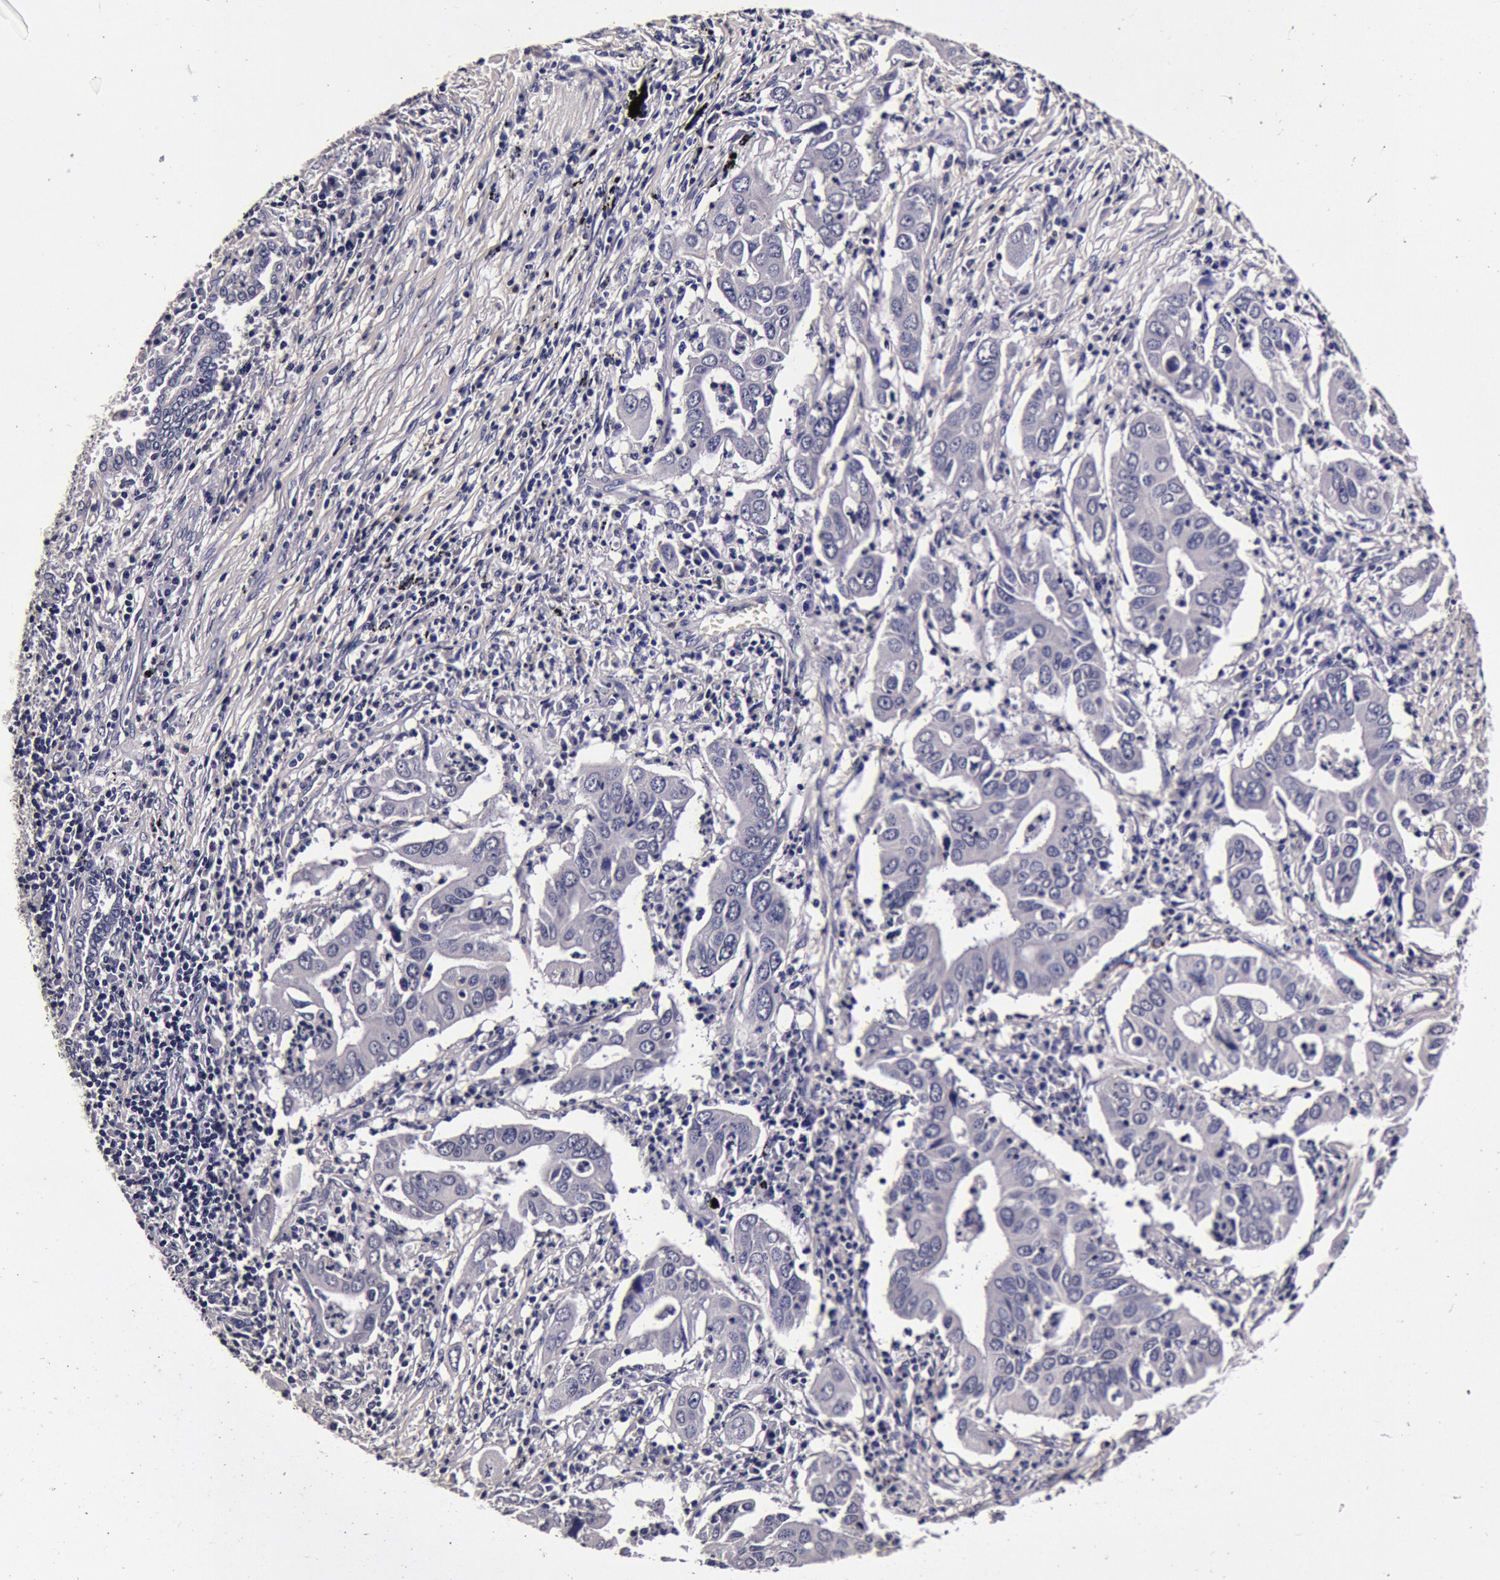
{"staining": {"intensity": "negative", "quantity": "none", "location": "none"}, "tissue": "lung cancer", "cell_type": "Tumor cells", "image_type": "cancer", "snomed": [{"axis": "morphology", "description": "Adenocarcinoma, NOS"}, {"axis": "topography", "description": "Lung"}], "caption": "Immunohistochemistry histopathology image of neoplastic tissue: lung adenocarcinoma stained with DAB displays no significant protein expression in tumor cells.", "gene": "CCDC22", "patient": {"sex": "male", "age": 48}}